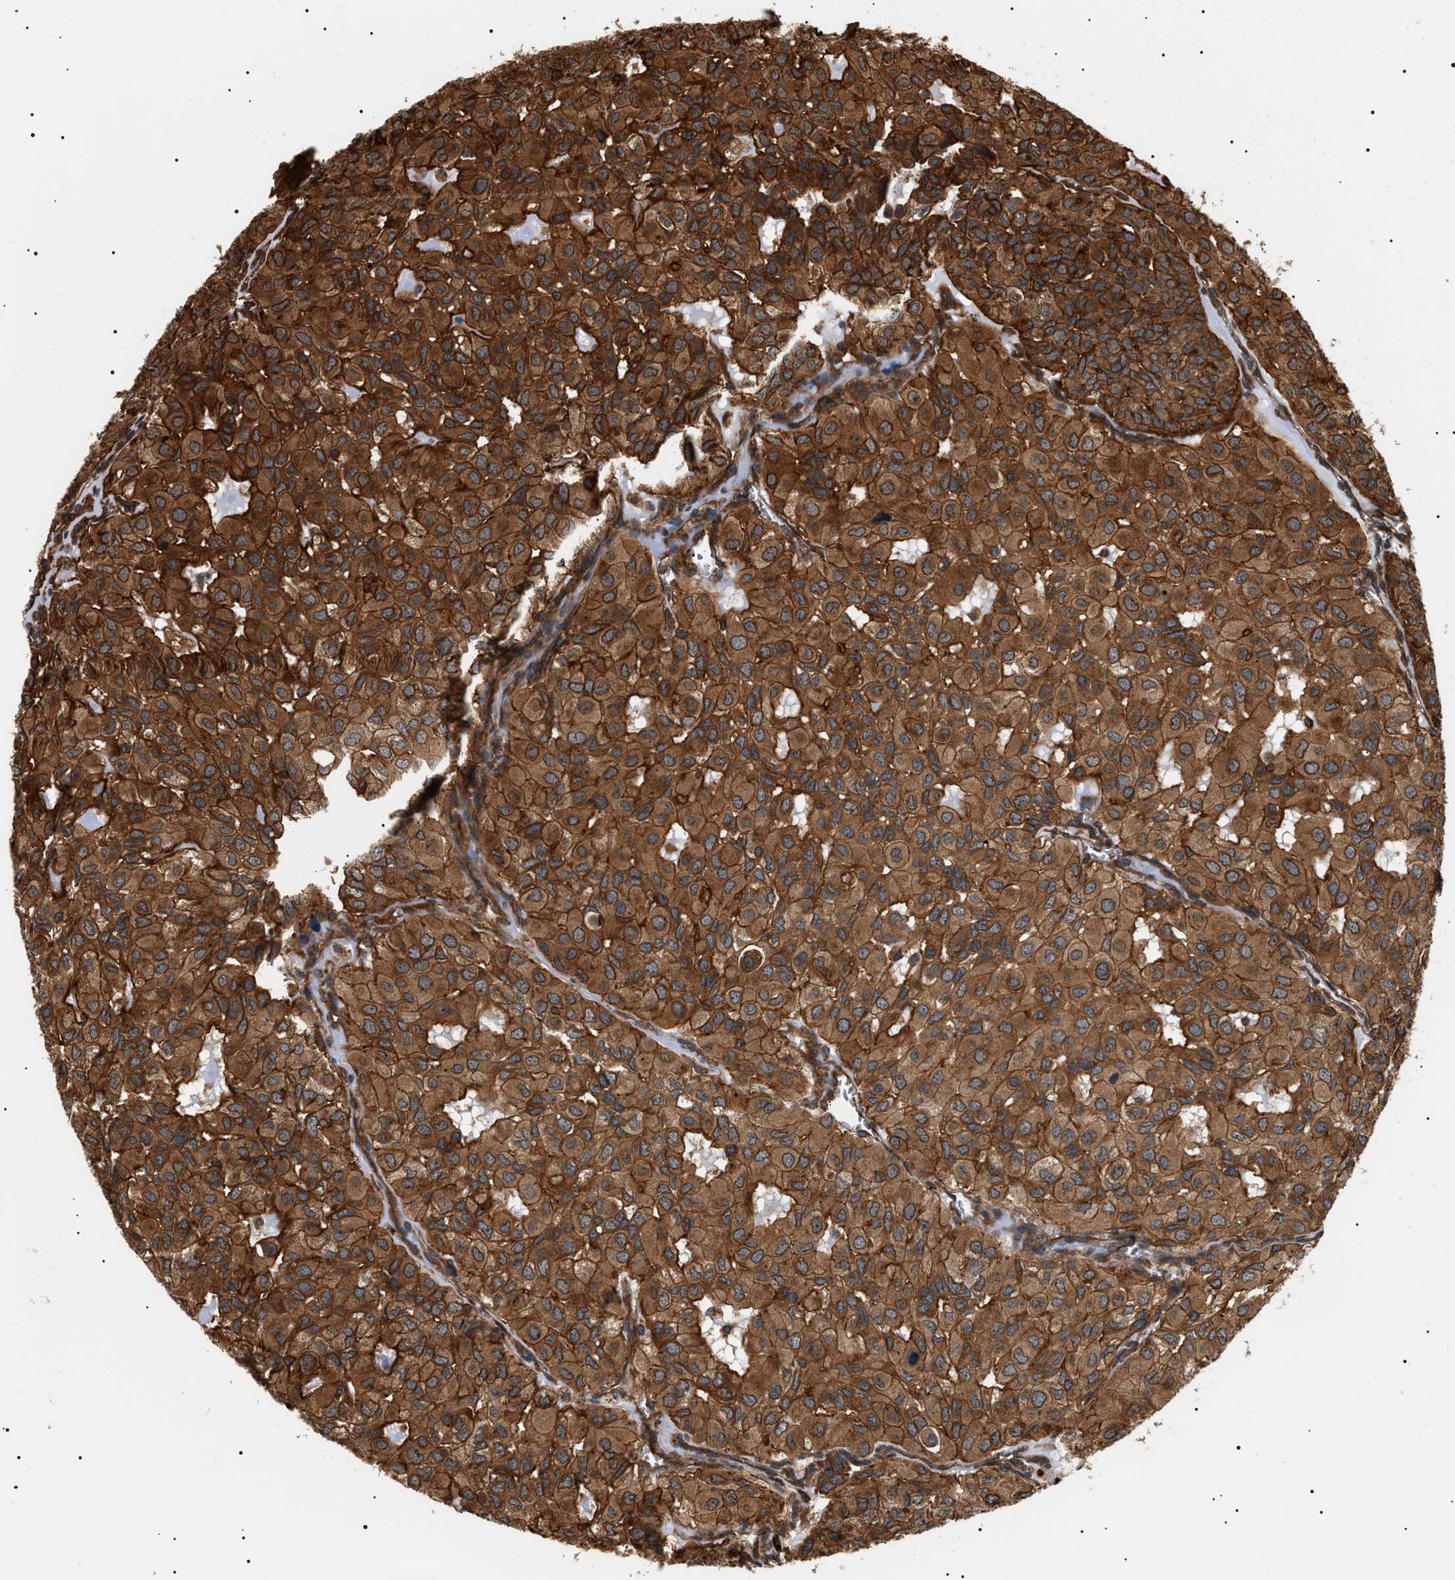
{"staining": {"intensity": "strong", "quantity": ">75%", "location": "cytoplasmic/membranous"}, "tissue": "head and neck cancer", "cell_type": "Tumor cells", "image_type": "cancer", "snomed": [{"axis": "morphology", "description": "Adenocarcinoma, NOS"}, {"axis": "topography", "description": "Salivary gland, NOS"}, {"axis": "topography", "description": "Head-Neck"}], "caption": "Immunohistochemical staining of human head and neck cancer demonstrates strong cytoplasmic/membranous protein staining in about >75% of tumor cells. Using DAB (3,3'-diaminobenzidine) (brown) and hematoxylin (blue) stains, captured at high magnification using brightfield microscopy.", "gene": "SH3GLB2", "patient": {"sex": "female", "age": 76}}